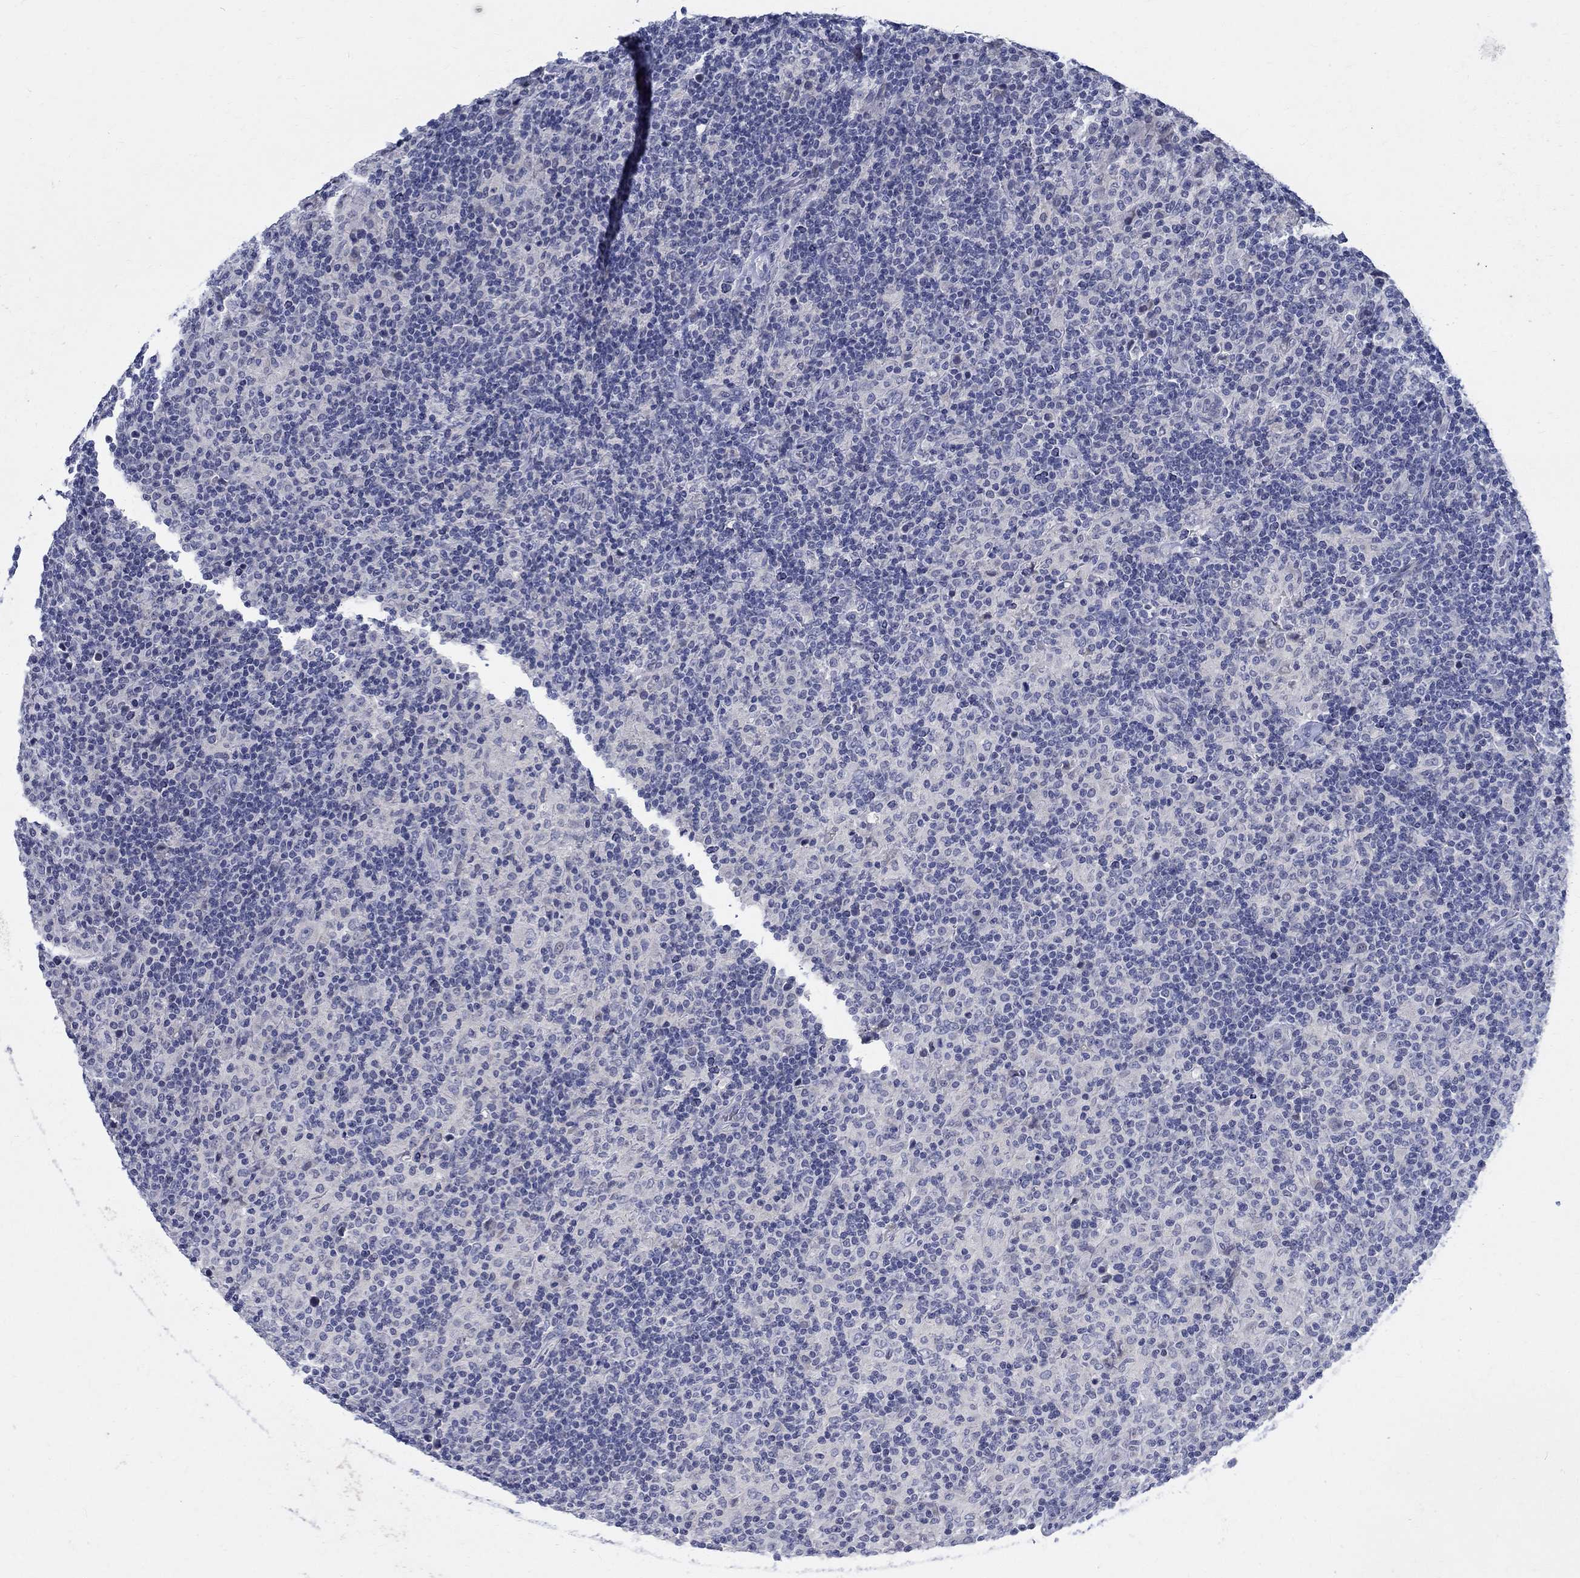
{"staining": {"intensity": "negative", "quantity": "none", "location": "none"}, "tissue": "lymphoma", "cell_type": "Tumor cells", "image_type": "cancer", "snomed": [{"axis": "morphology", "description": "Hodgkin's disease, NOS"}, {"axis": "topography", "description": "Lymph node"}], "caption": "High magnification brightfield microscopy of lymphoma stained with DAB (brown) and counterstained with hematoxylin (blue): tumor cells show no significant expression.", "gene": "CETN1", "patient": {"sex": "male", "age": 70}}